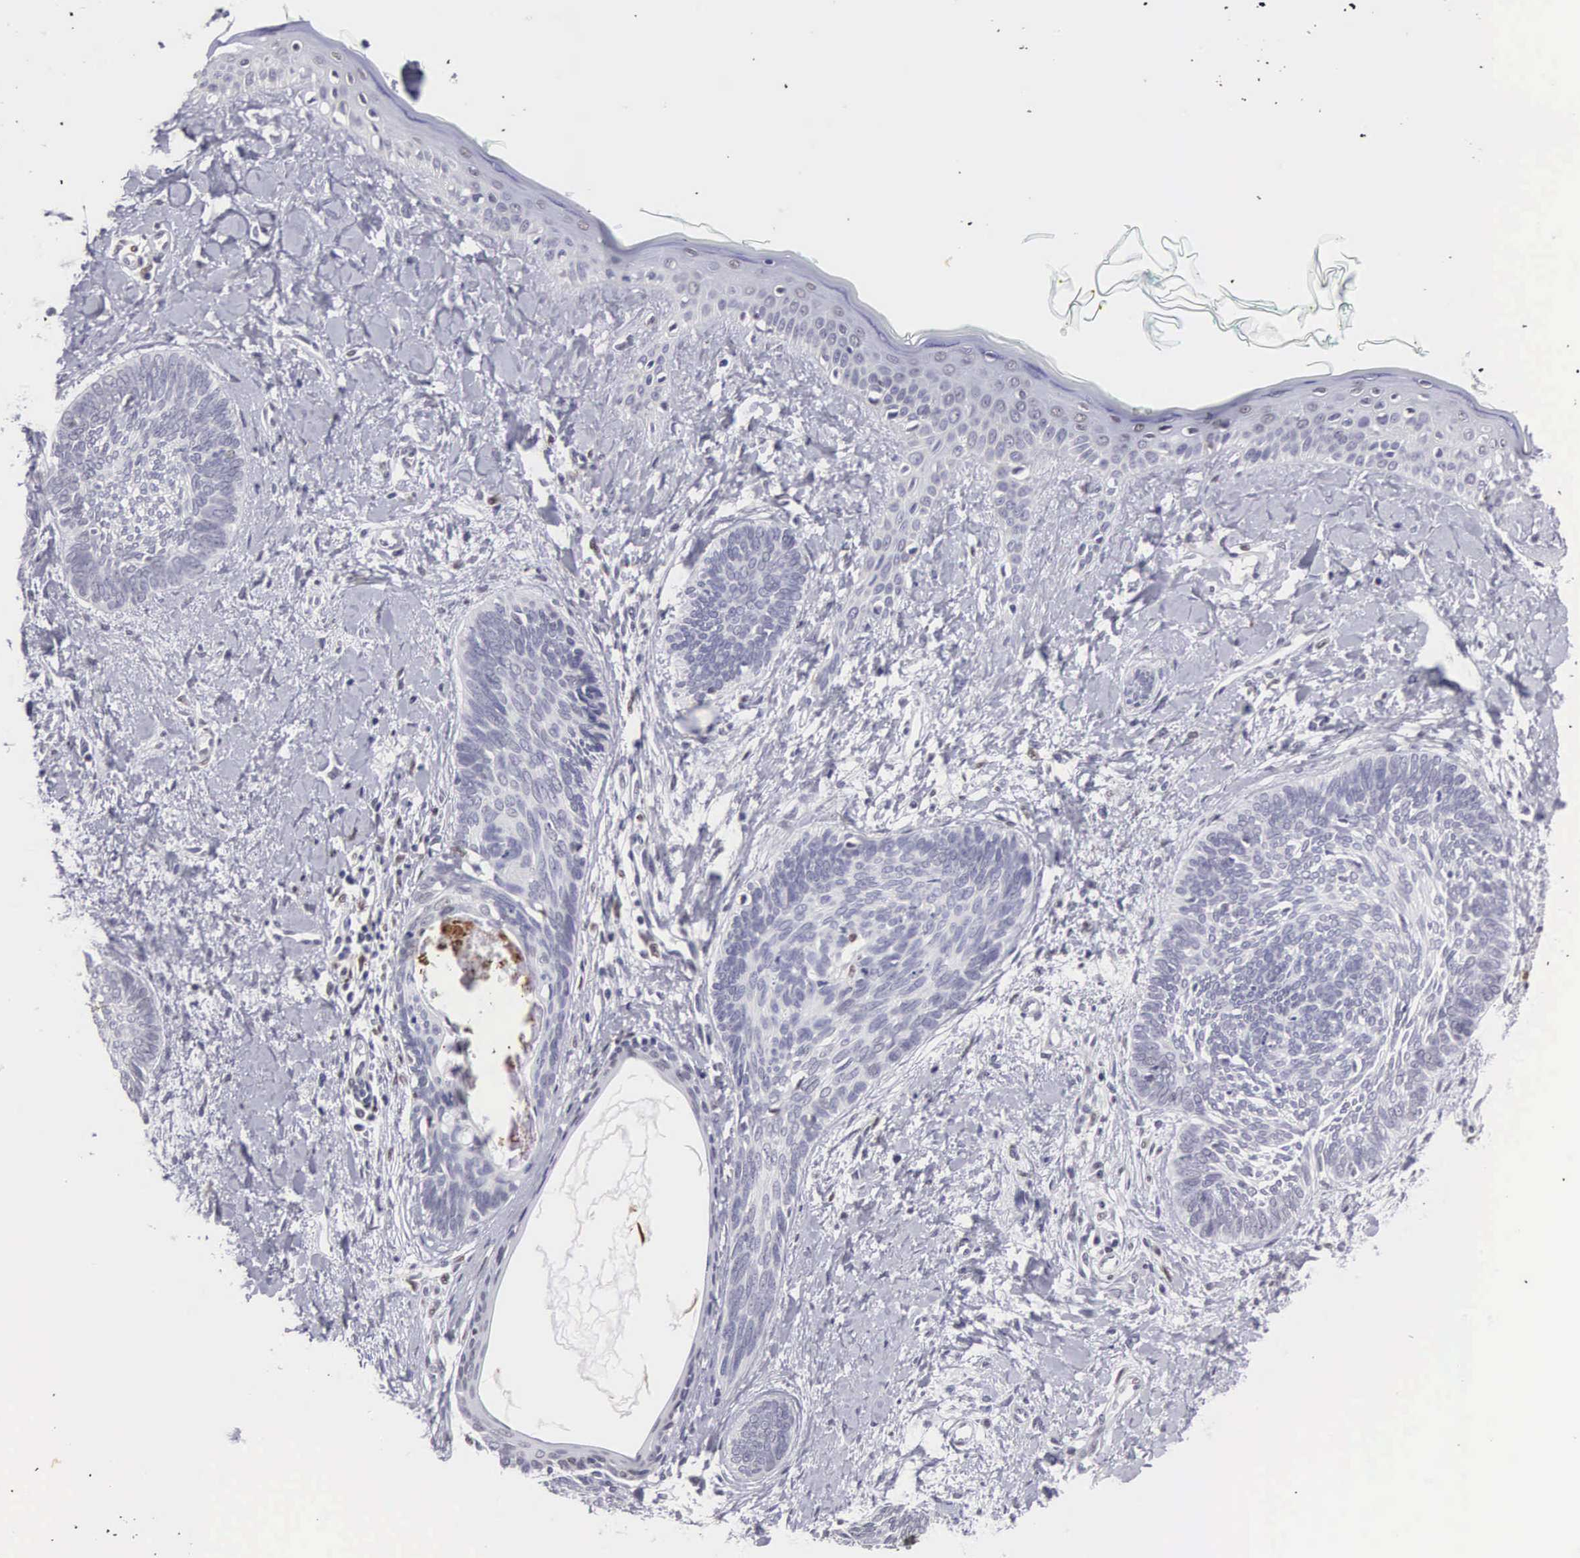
{"staining": {"intensity": "negative", "quantity": "none", "location": "none"}, "tissue": "skin cancer", "cell_type": "Tumor cells", "image_type": "cancer", "snomed": [{"axis": "morphology", "description": "Basal cell carcinoma"}, {"axis": "topography", "description": "Skin"}], "caption": "Photomicrograph shows no protein expression in tumor cells of skin cancer (basal cell carcinoma) tissue. (DAB (3,3'-diaminobenzidine) IHC visualized using brightfield microscopy, high magnification).", "gene": "ETV6", "patient": {"sex": "female", "age": 81}}